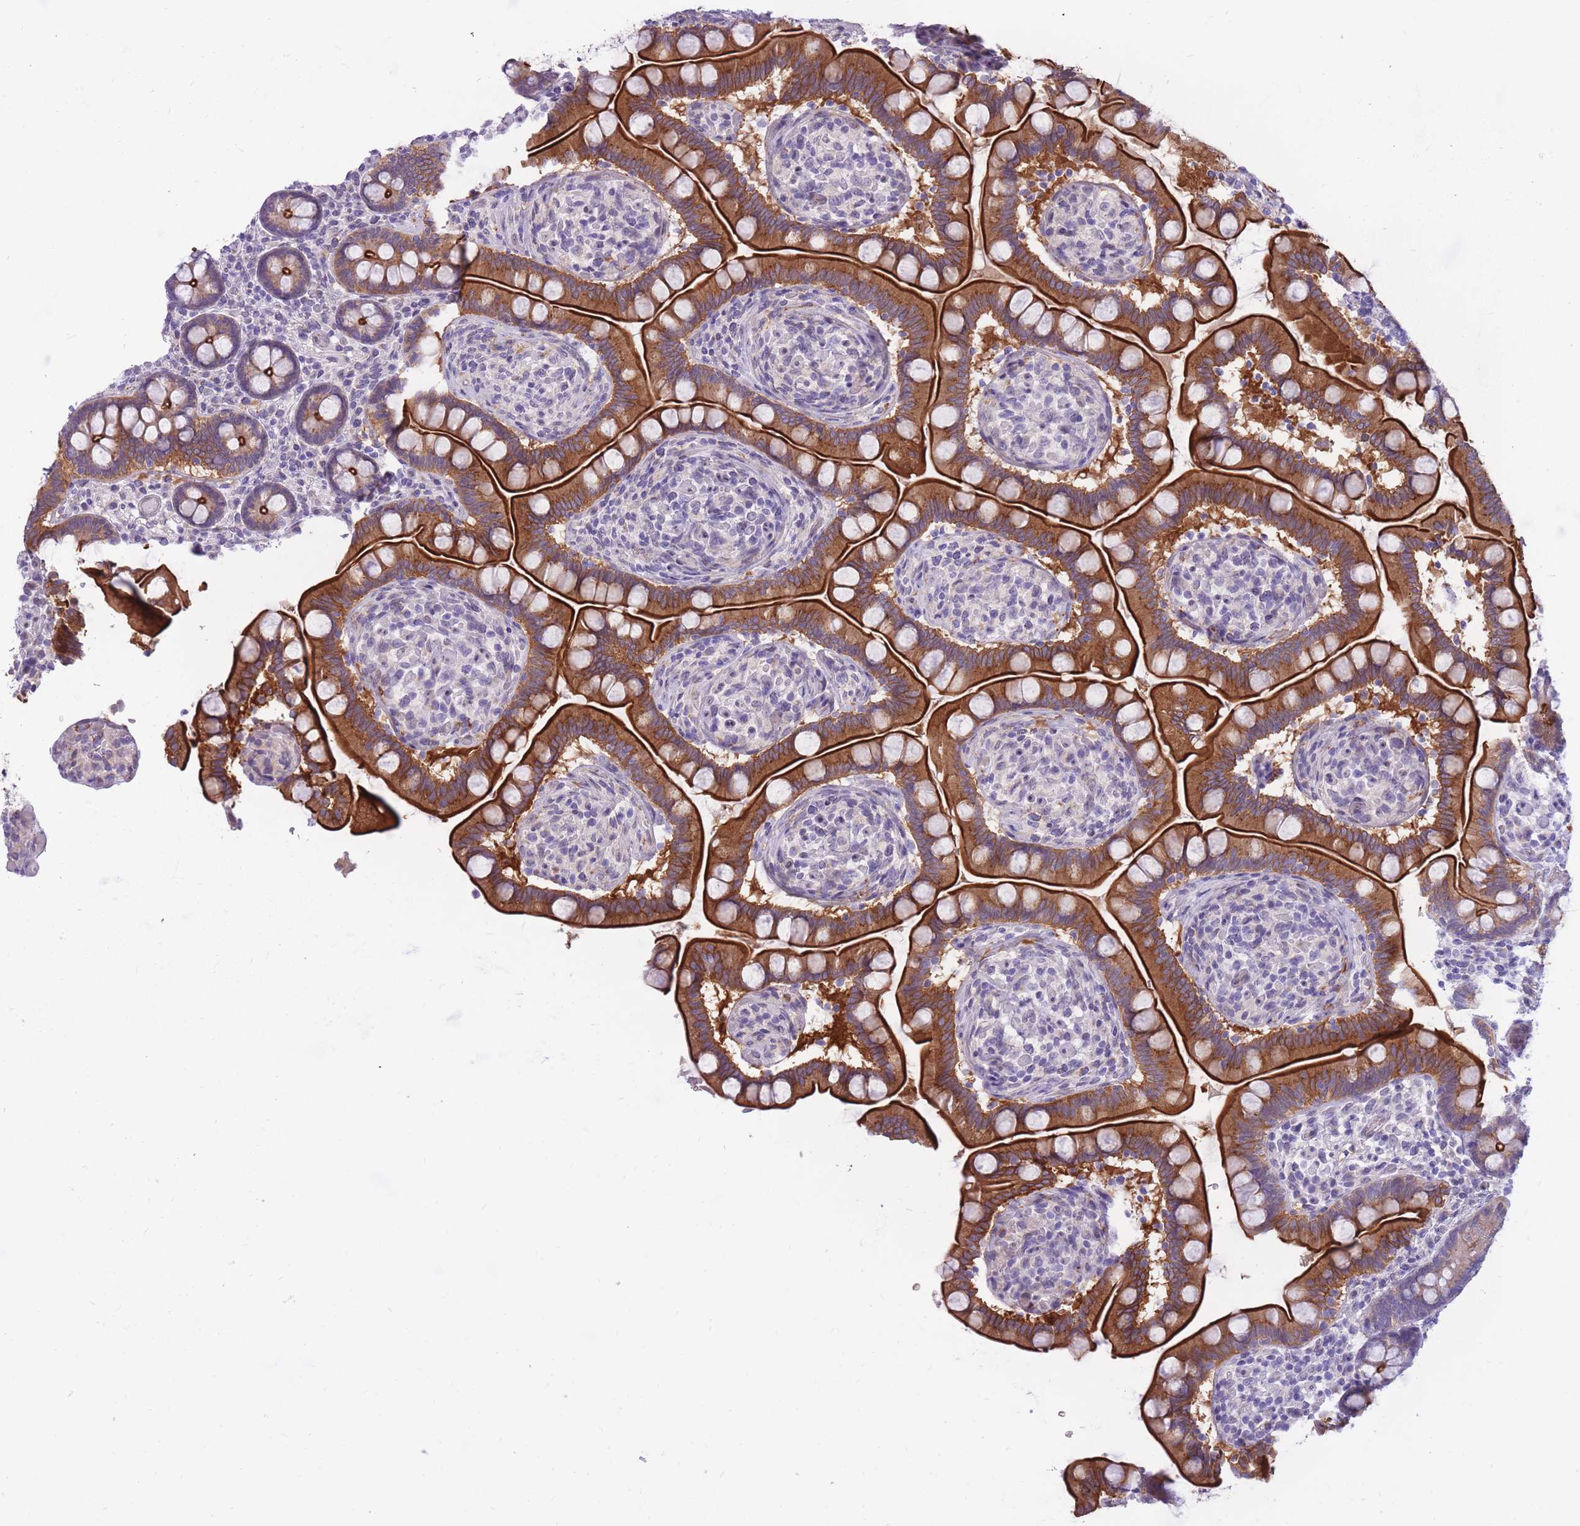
{"staining": {"intensity": "strong", "quantity": ">75%", "location": "cytoplasmic/membranous"}, "tissue": "small intestine", "cell_type": "Glandular cells", "image_type": "normal", "snomed": [{"axis": "morphology", "description": "Normal tissue, NOS"}, {"axis": "topography", "description": "Small intestine"}], "caption": "Small intestine stained with a brown dye shows strong cytoplasmic/membranous positive expression in approximately >75% of glandular cells.", "gene": "HOOK2", "patient": {"sex": "female", "age": 64}}